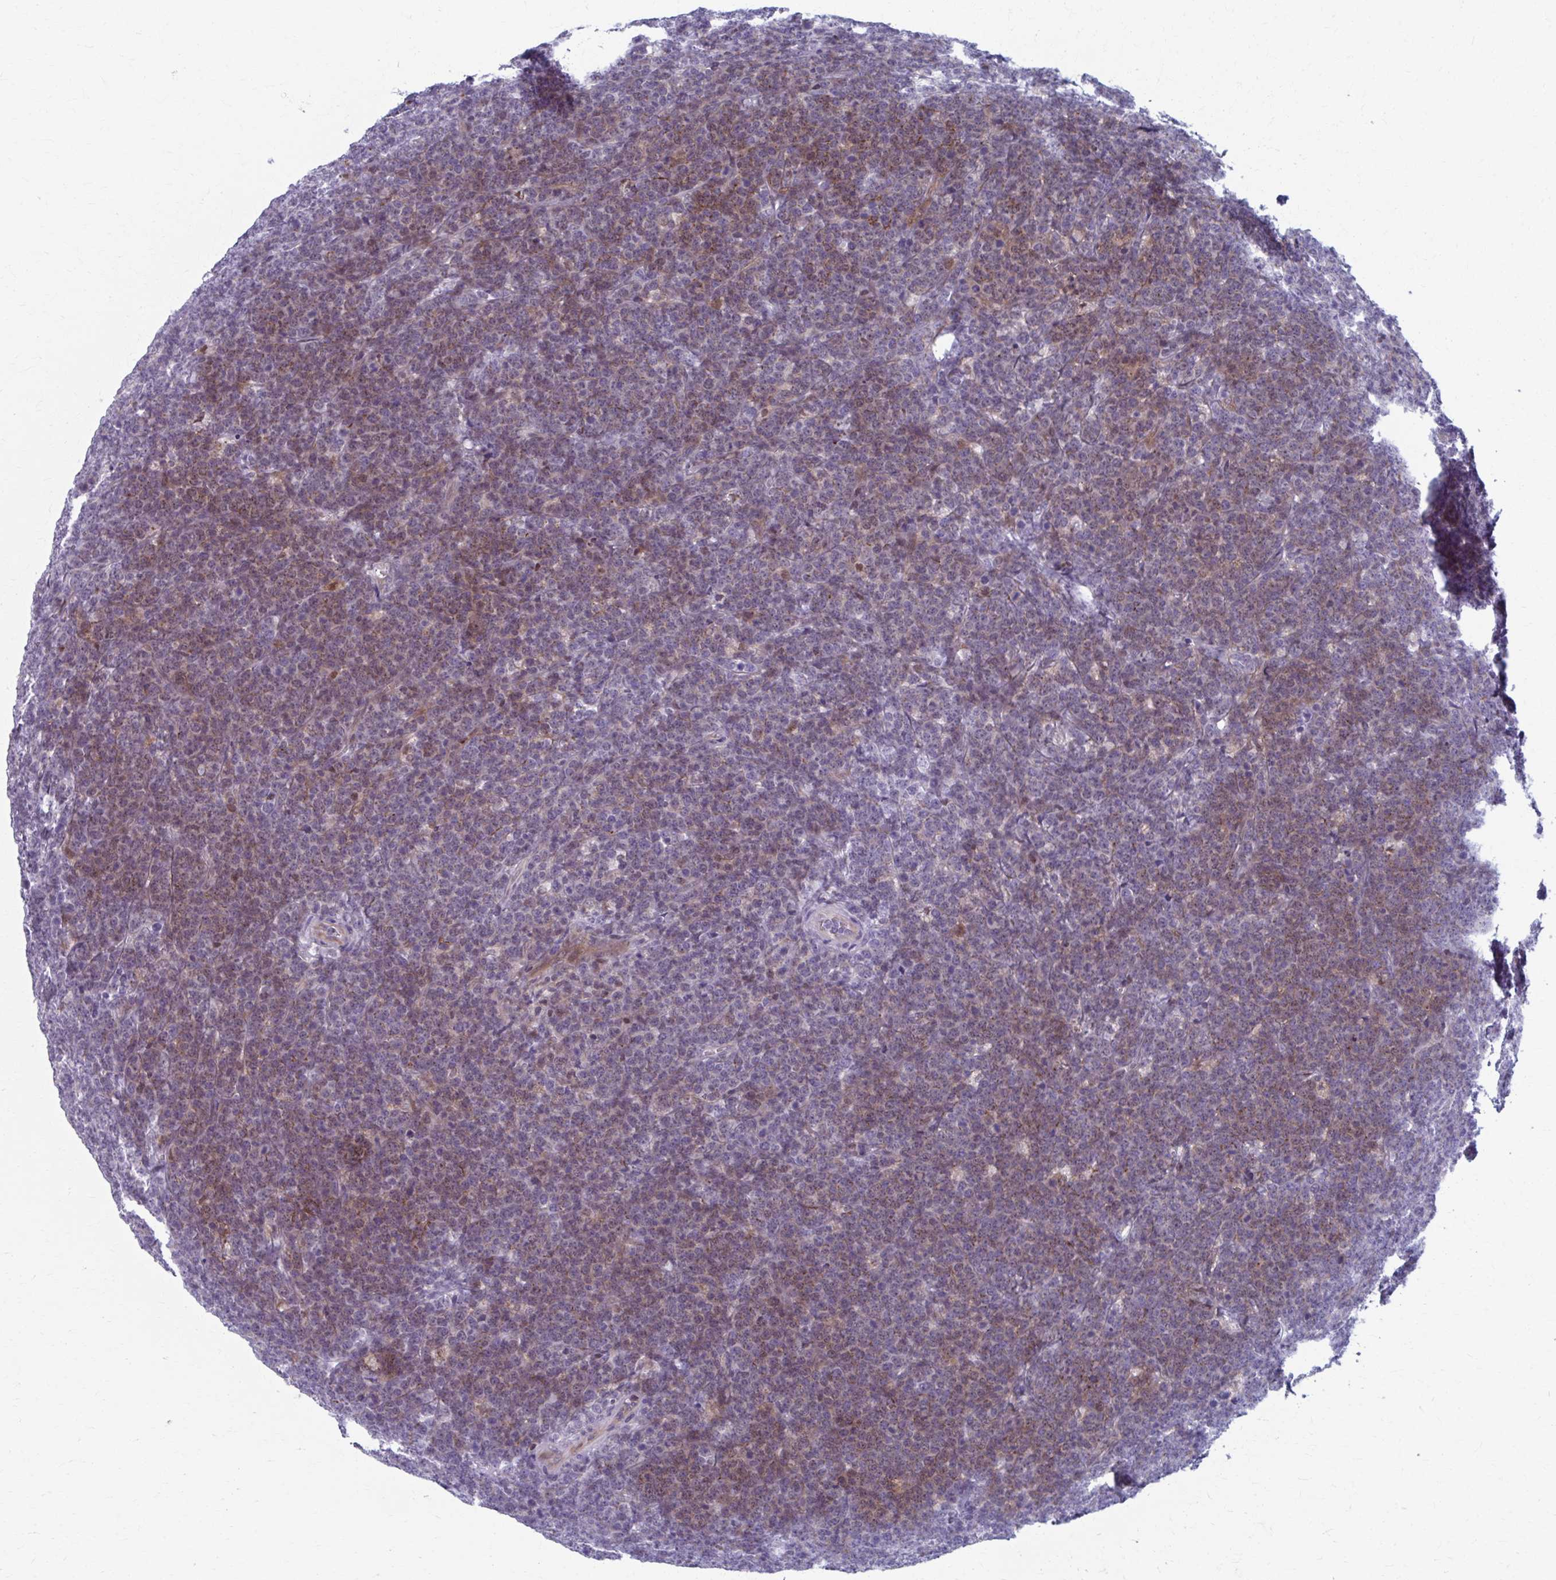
{"staining": {"intensity": "weak", "quantity": "25%-75%", "location": "nuclear"}, "tissue": "lymphoma", "cell_type": "Tumor cells", "image_type": "cancer", "snomed": [{"axis": "morphology", "description": "Malignant lymphoma, non-Hodgkin's type, High grade"}, {"axis": "topography", "description": "Small intestine"}, {"axis": "topography", "description": "Colon"}], "caption": "Protein staining displays weak nuclear staining in approximately 25%-75% of tumor cells in lymphoma. Using DAB (3,3'-diaminobenzidine) (brown) and hematoxylin (blue) stains, captured at high magnification using brightfield microscopy.", "gene": "ABHD16B", "patient": {"sex": "male", "age": 8}}